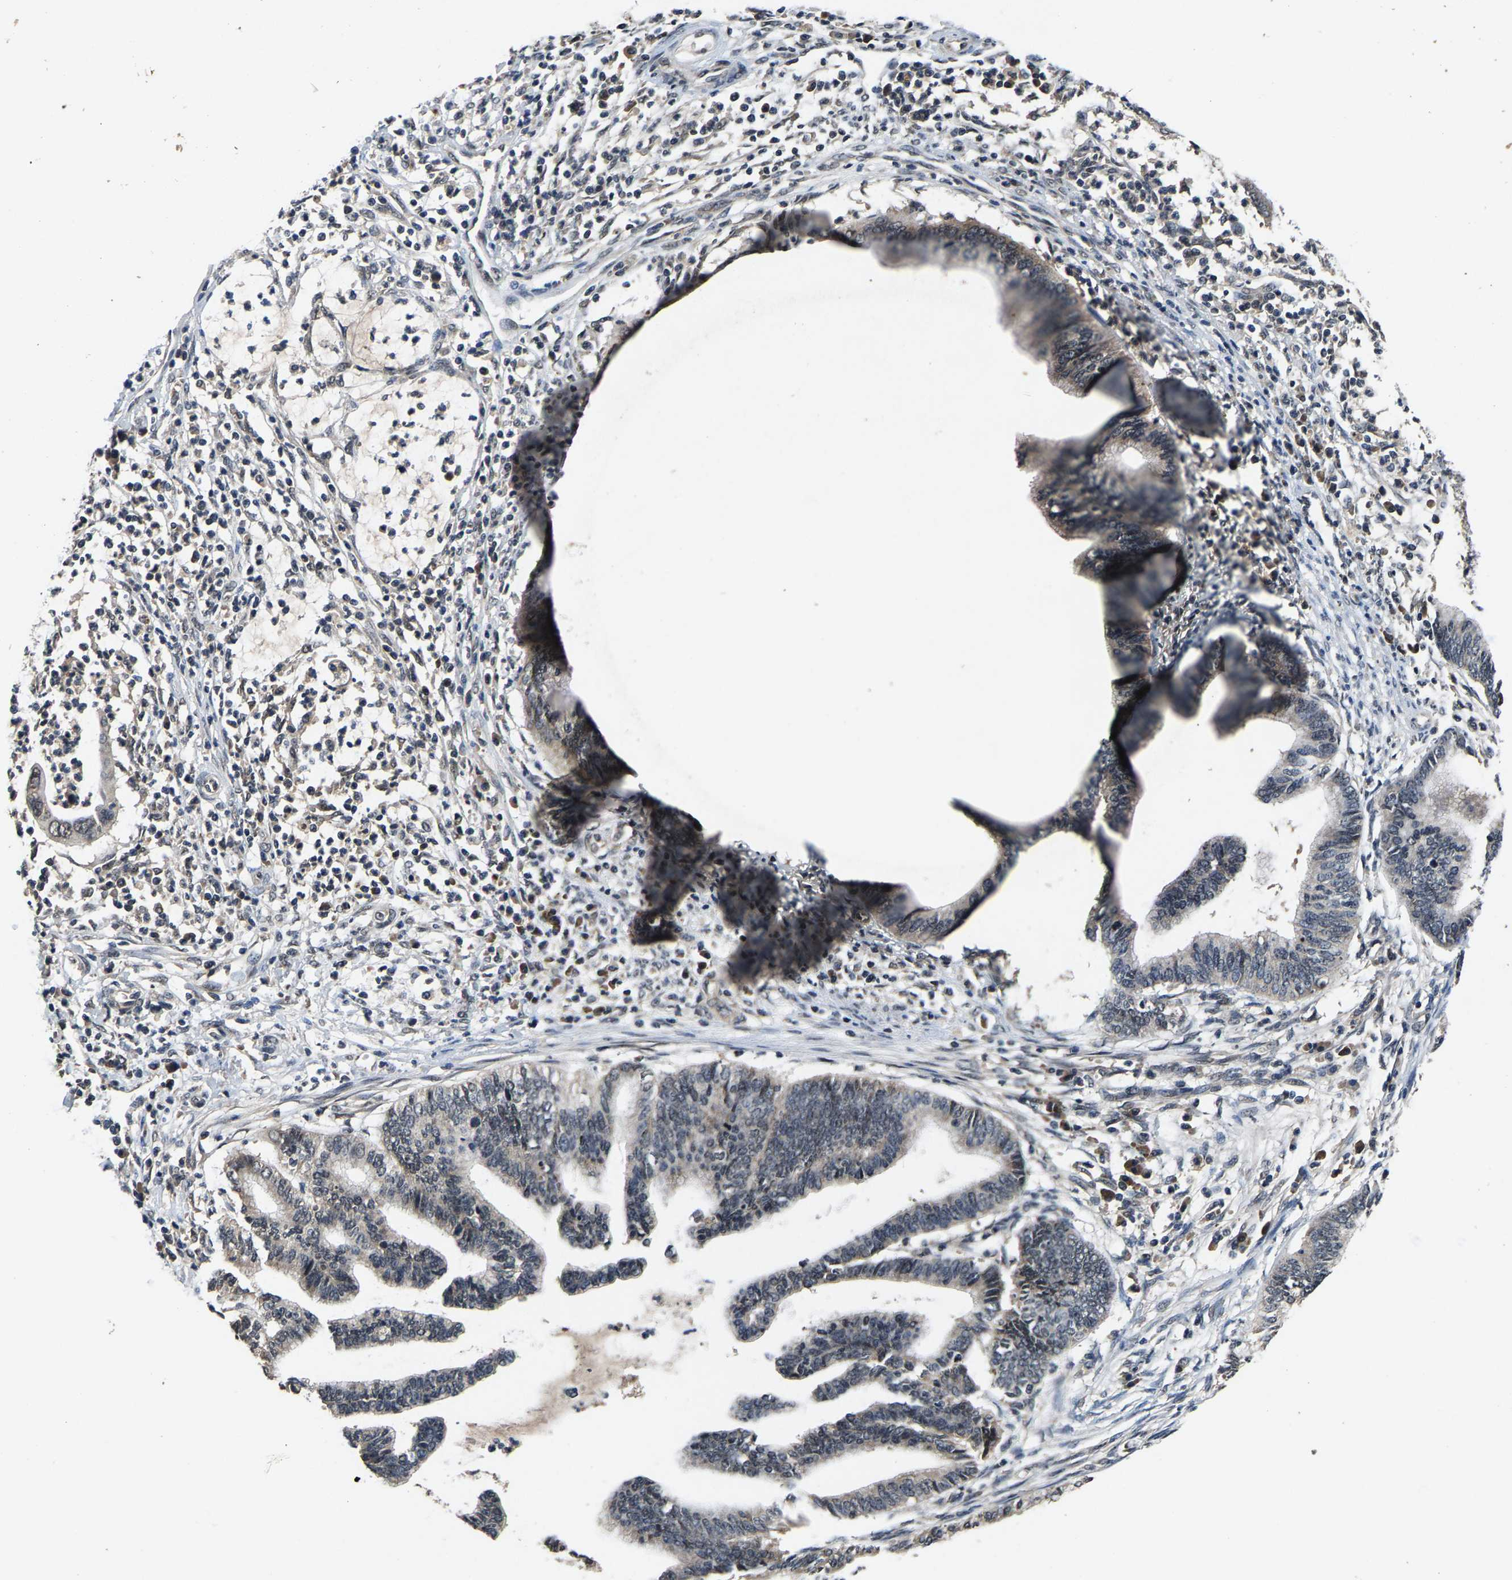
{"staining": {"intensity": "weak", "quantity": "<25%", "location": "cytoplasmic/membranous"}, "tissue": "cervical cancer", "cell_type": "Tumor cells", "image_type": "cancer", "snomed": [{"axis": "morphology", "description": "Adenocarcinoma, NOS"}, {"axis": "topography", "description": "Cervix"}], "caption": "Immunohistochemistry (IHC) image of neoplastic tissue: human cervical cancer stained with DAB exhibits no significant protein positivity in tumor cells.", "gene": "HUWE1", "patient": {"sex": "female", "age": 36}}